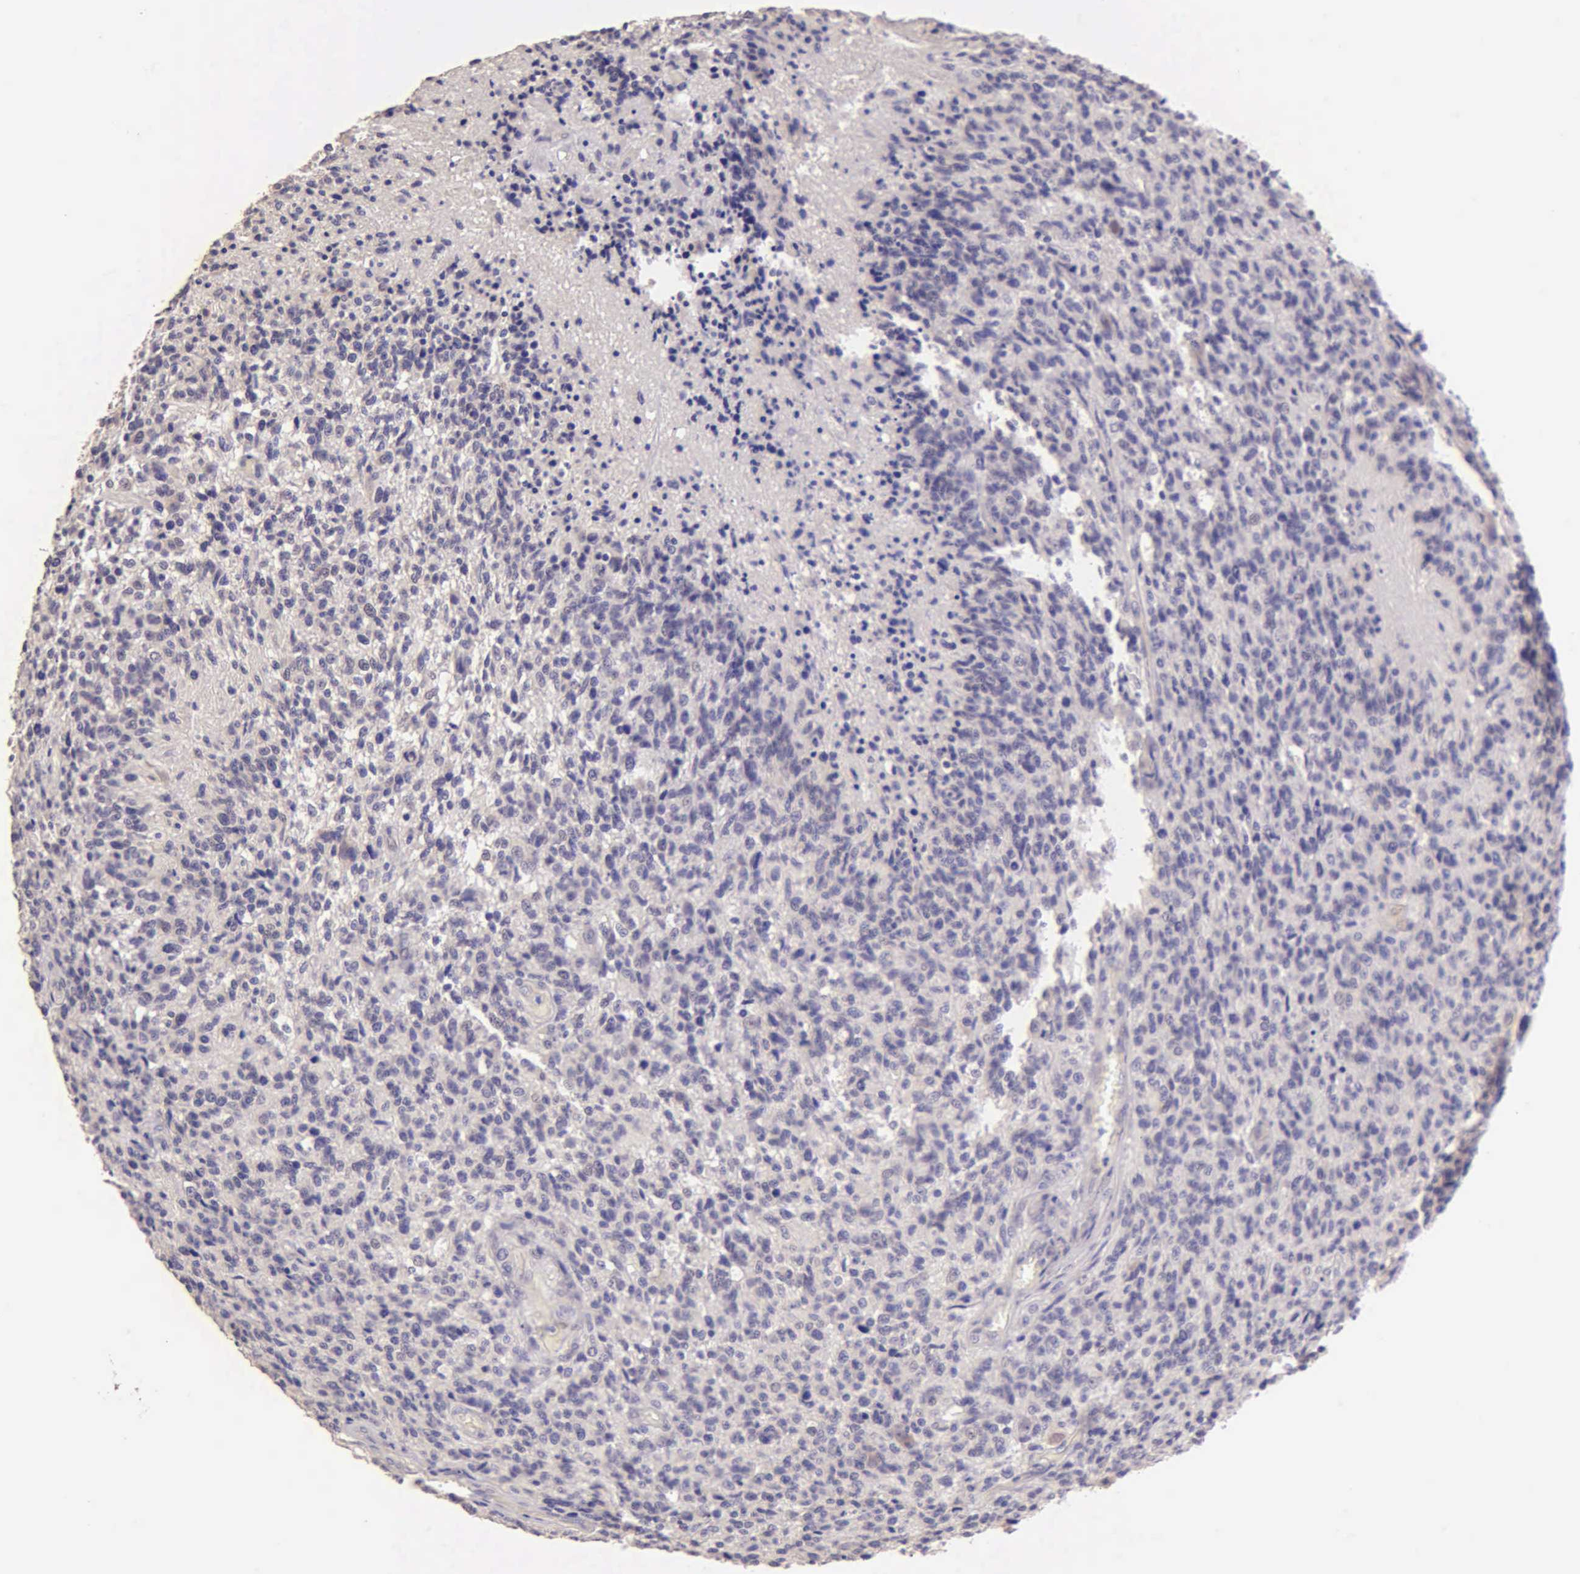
{"staining": {"intensity": "negative", "quantity": "none", "location": "none"}, "tissue": "glioma", "cell_type": "Tumor cells", "image_type": "cancer", "snomed": [{"axis": "morphology", "description": "Glioma, malignant, High grade"}, {"axis": "topography", "description": "Brain"}], "caption": "The image reveals no staining of tumor cells in malignant high-grade glioma. (Brightfield microscopy of DAB immunohistochemistry at high magnification).", "gene": "ESR1", "patient": {"sex": "male", "age": 36}}